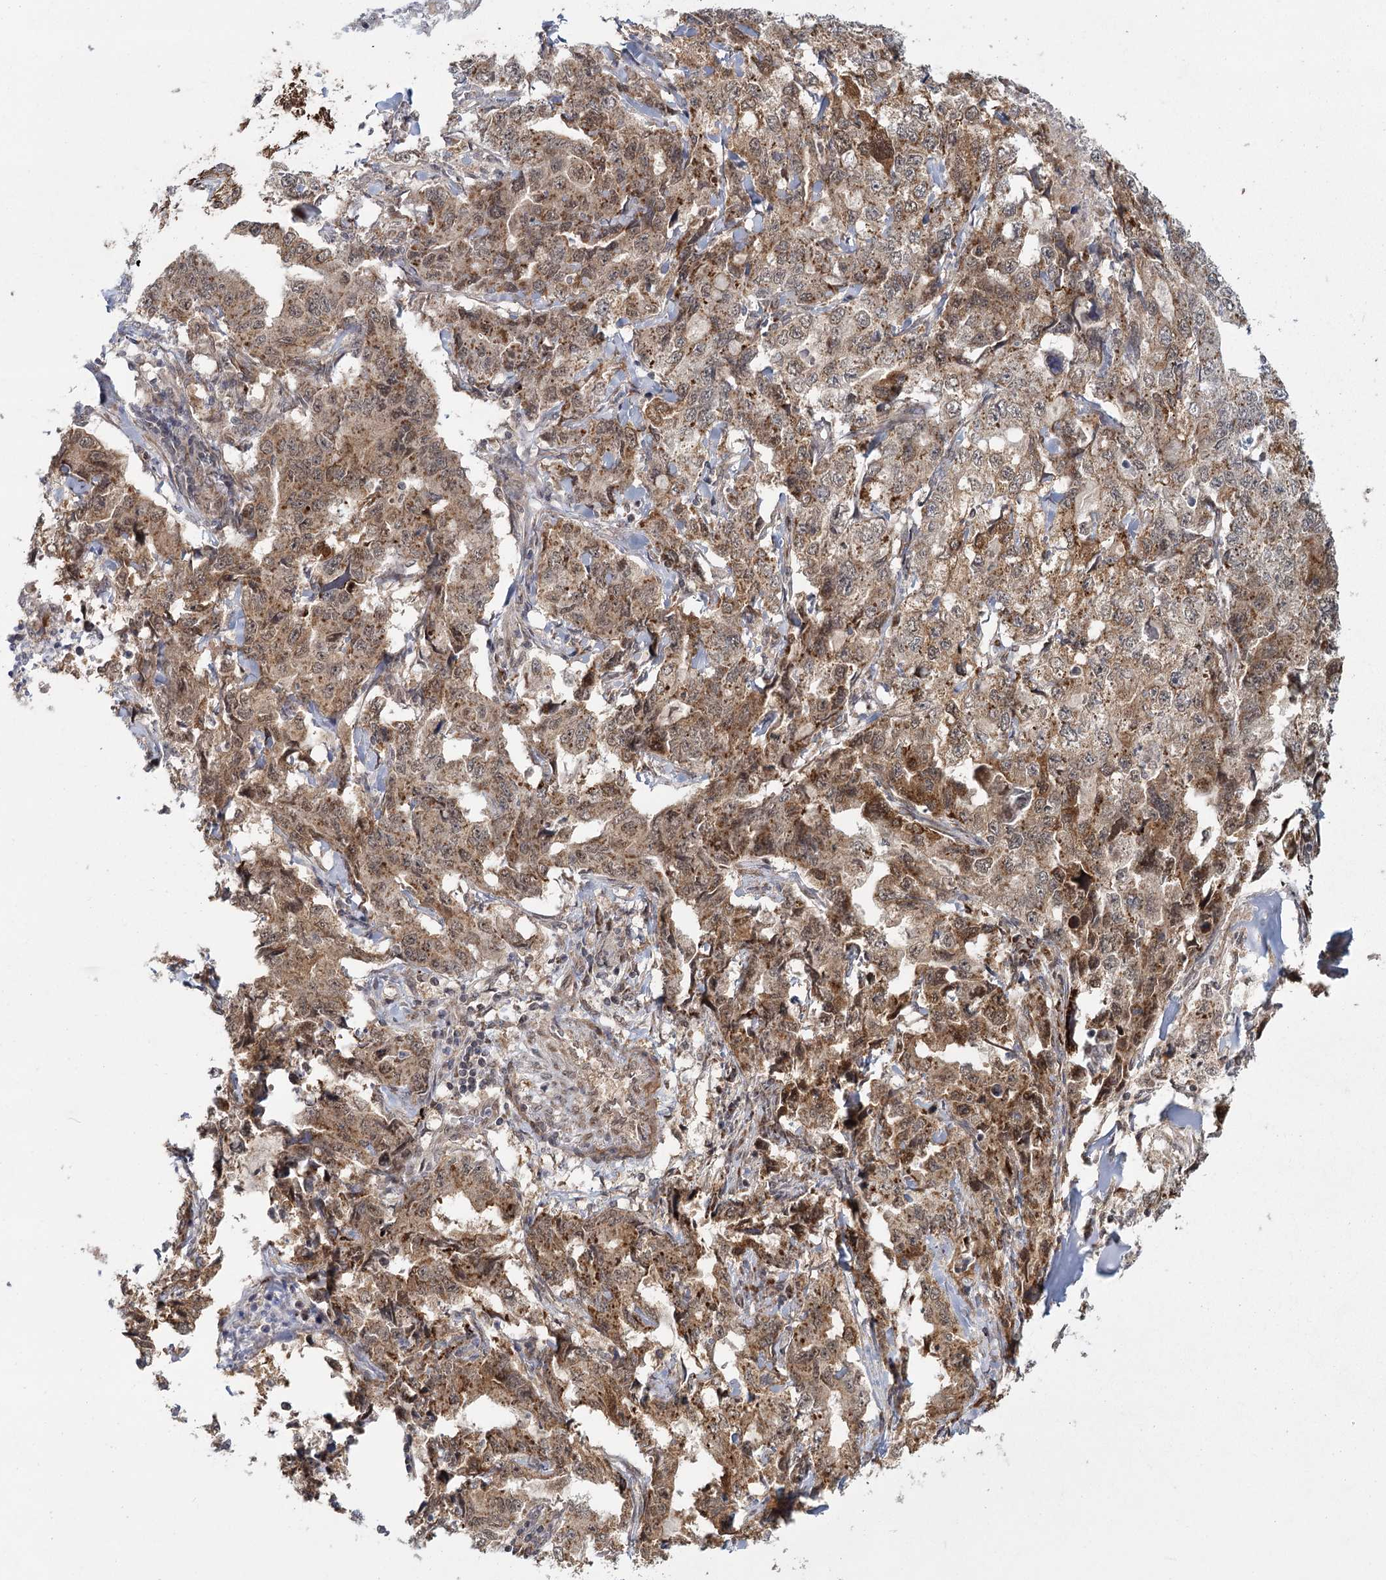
{"staining": {"intensity": "moderate", "quantity": ">75%", "location": "cytoplasmic/membranous"}, "tissue": "lung cancer", "cell_type": "Tumor cells", "image_type": "cancer", "snomed": [{"axis": "morphology", "description": "Adenocarcinoma, NOS"}, {"axis": "topography", "description": "Lung"}], "caption": "Moderate cytoplasmic/membranous protein staining is seen in about >75% of tumor cells in lung cancer. (brown staining indicates protein expression, while blue staining denotes nuclei).", "gene": "ZCCHC24", "patient": {"sex": "female", "age": 51}}